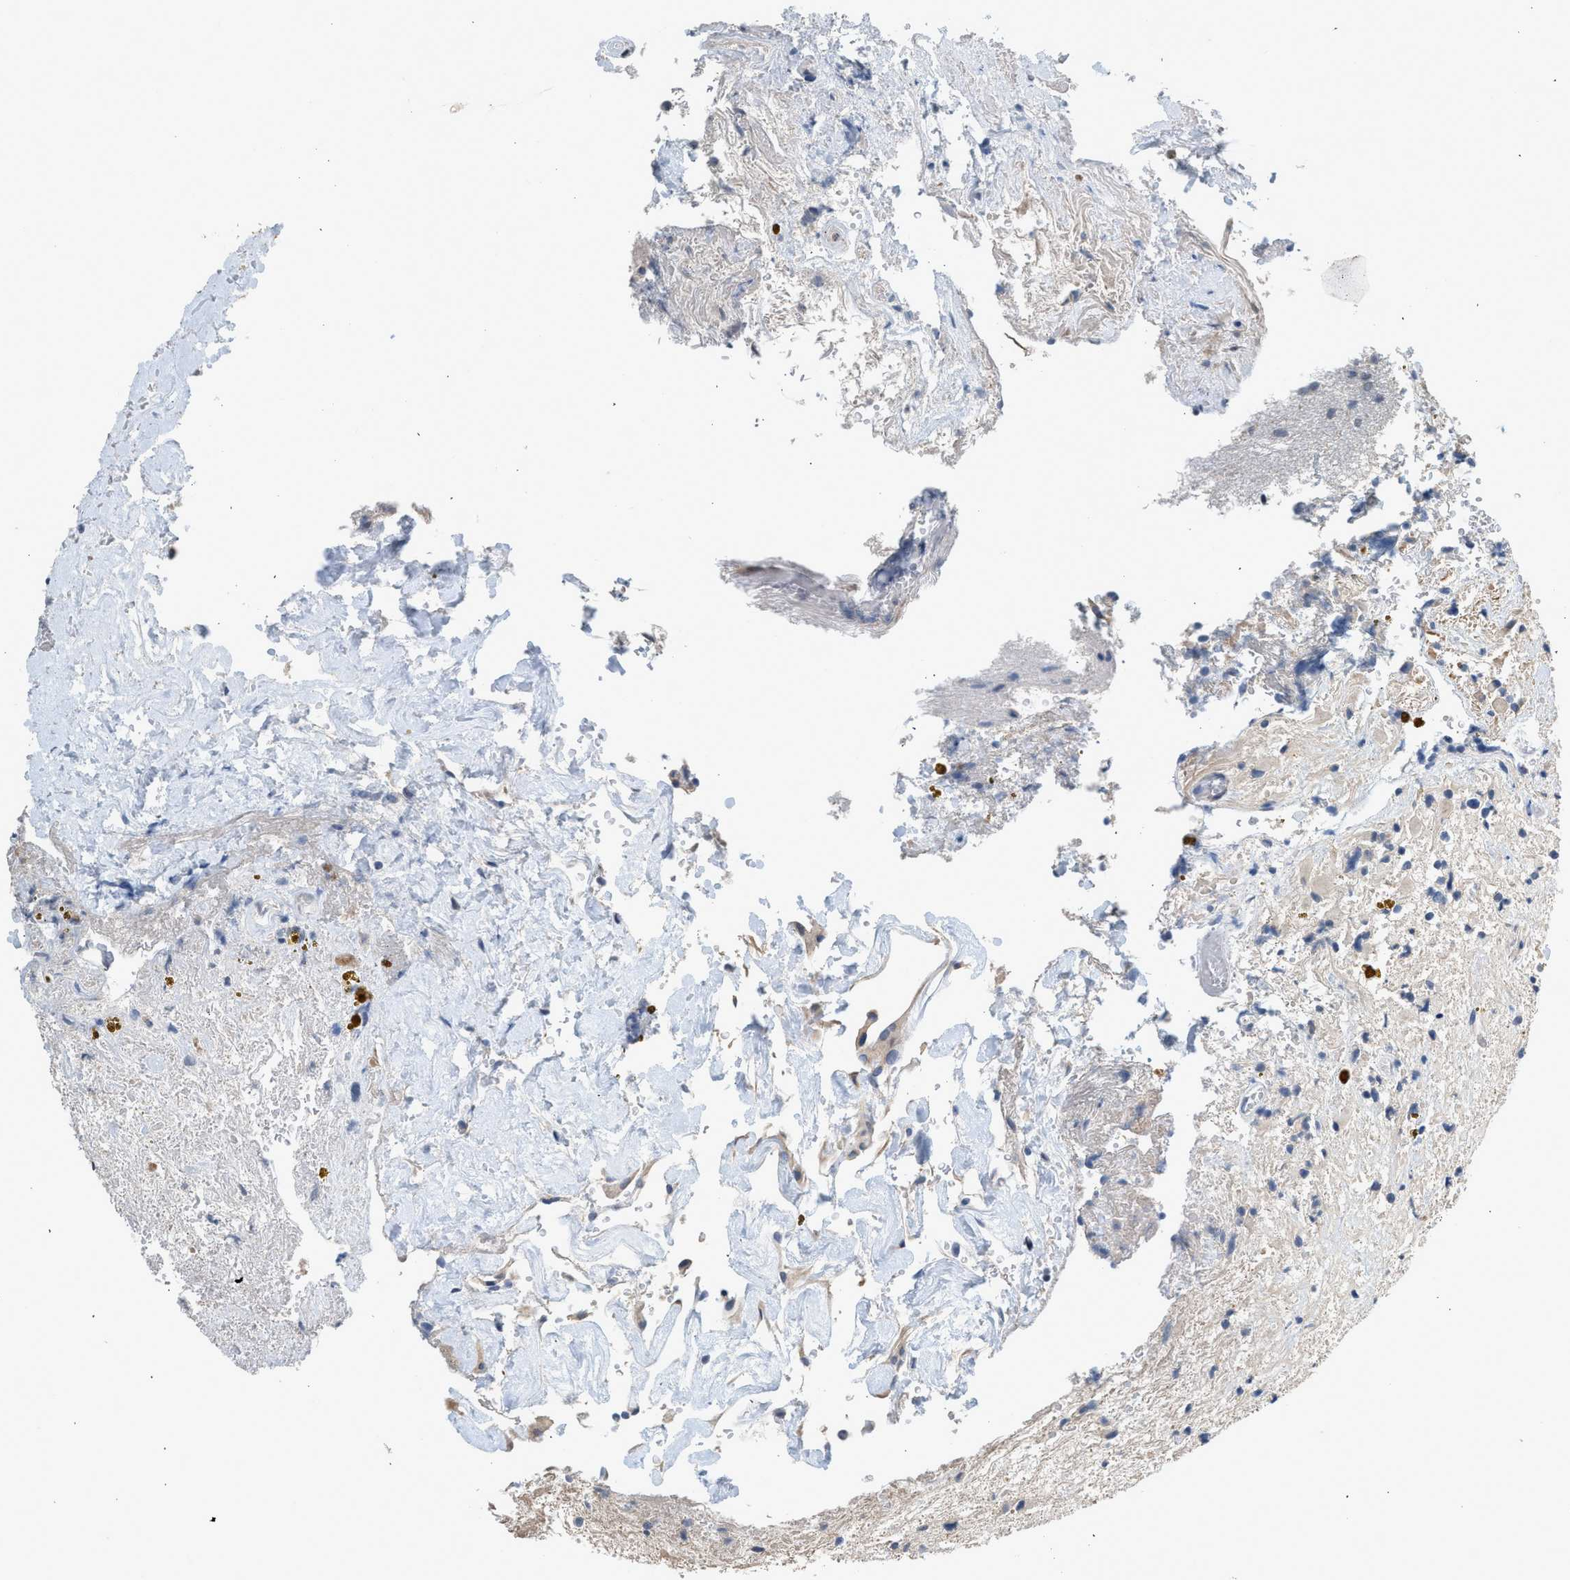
{"staining": {"intensity": "negative", "quantity": "none", "location": "none"}, "tissue": "glioma", "cell_type": "Tumor cells", "image_type": "cancer", "snomed": [{"axis": "morphology", "description": "Glioma, malignant, High grade"}, {"axis": "topography", "description": "Brain"}], "caption": "Histopathology image shows no protein positivity in tumor cells of high-grade glioma (malignant) tissue. (DAB IHC visualized using brightfield microscopy, high magnification).", "gene": "CSF3R", "patient": {"sex": "male", "age": 33}}